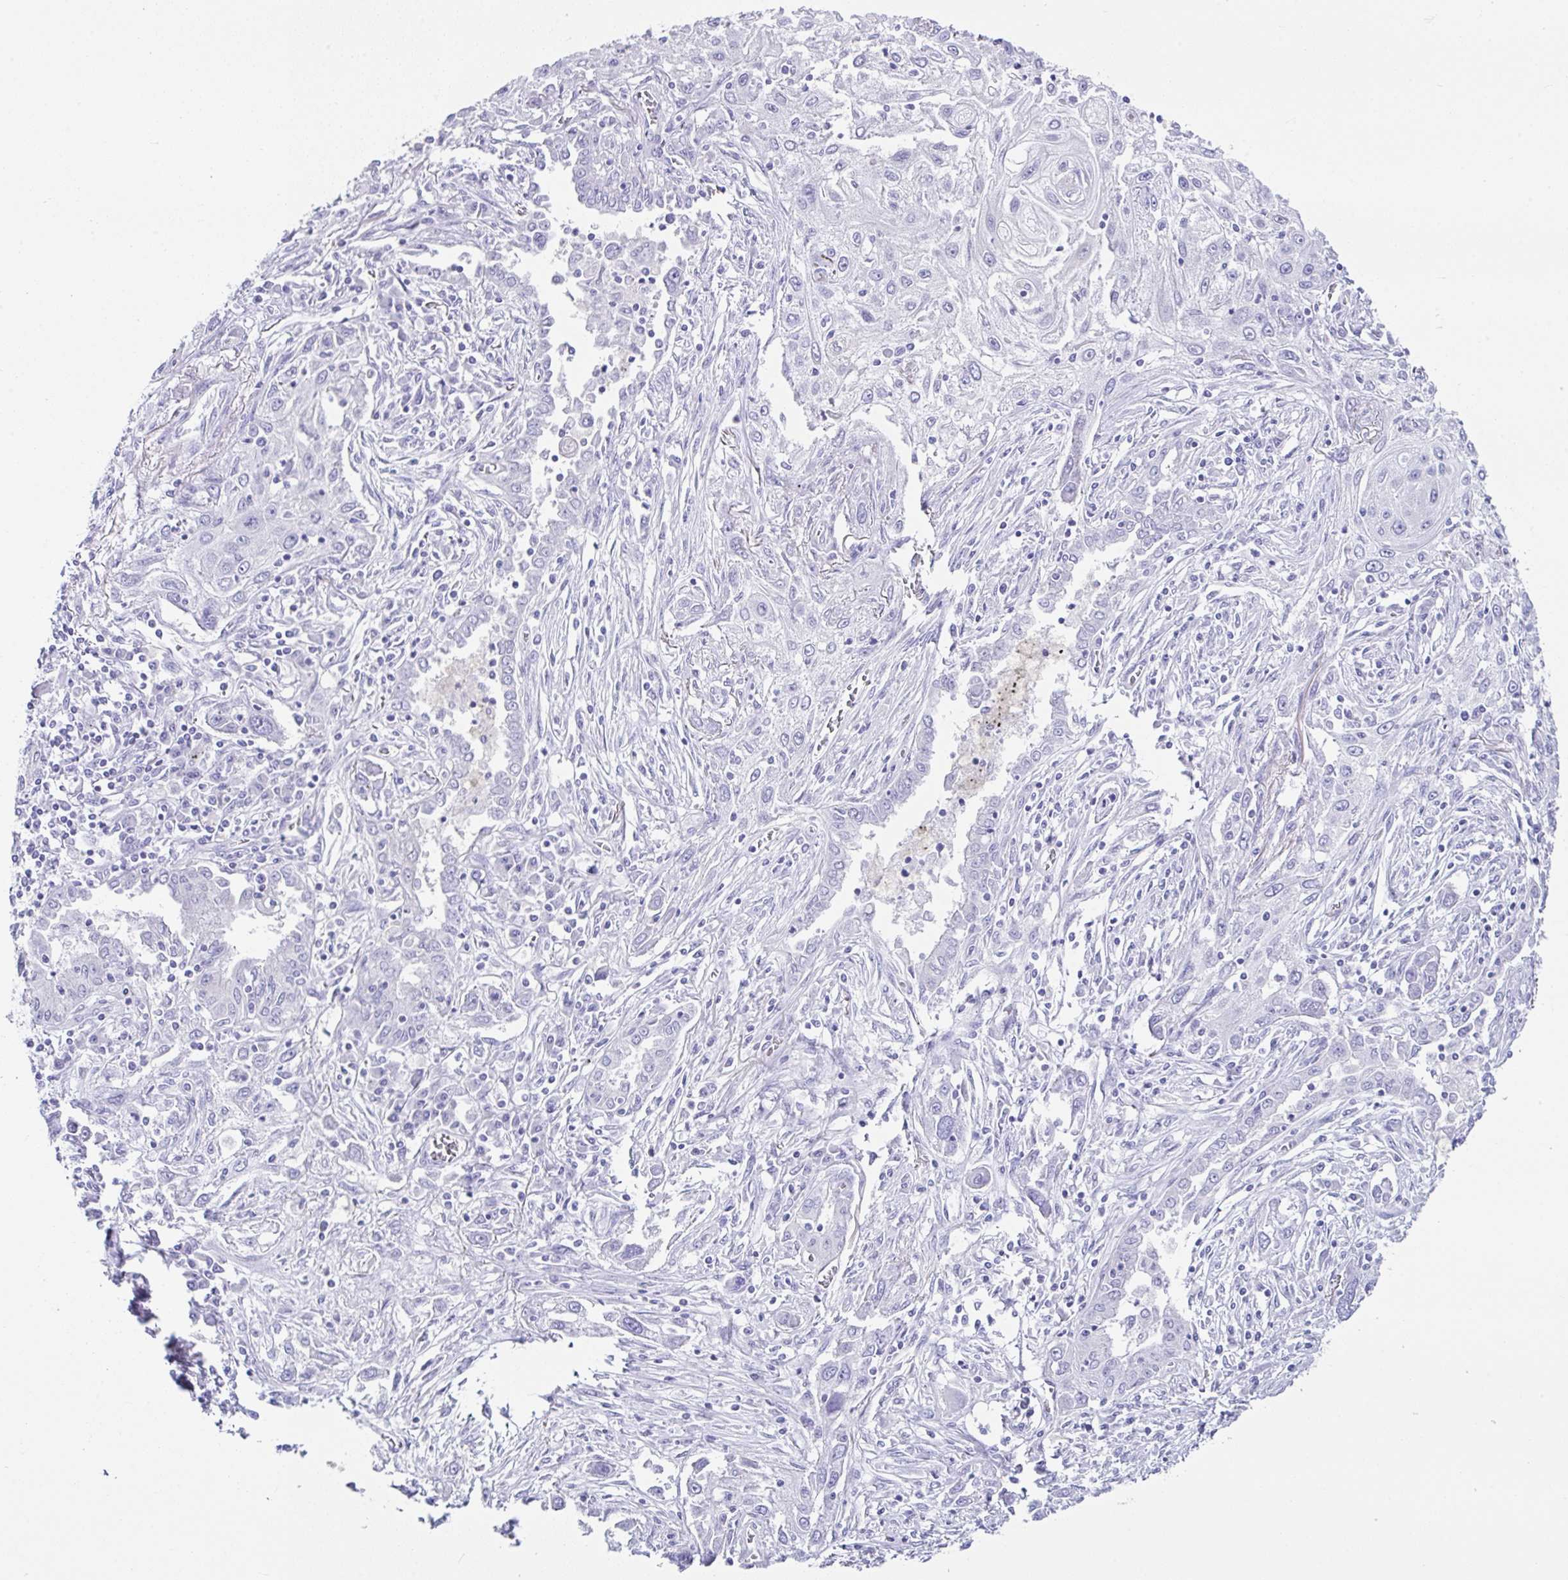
{"staining": {"intensity": "negative", "quantity": "none", "location": "none"}, "tissue": "lung cancer", "cell_type": "Tumor cells", "image_type": "cancer", "snomed": [{"axis": "morphology", "description": "Squamous cell carcinoma, NOS"}, {"axis": "topography", "description": "Lung"}], "caption": "DAB immunohistochemical staining of lung cancer demonstrates no significant staining in tumor cells.", "gene": "LGALS4", "patient": {"sex": "female", "age": 69}}